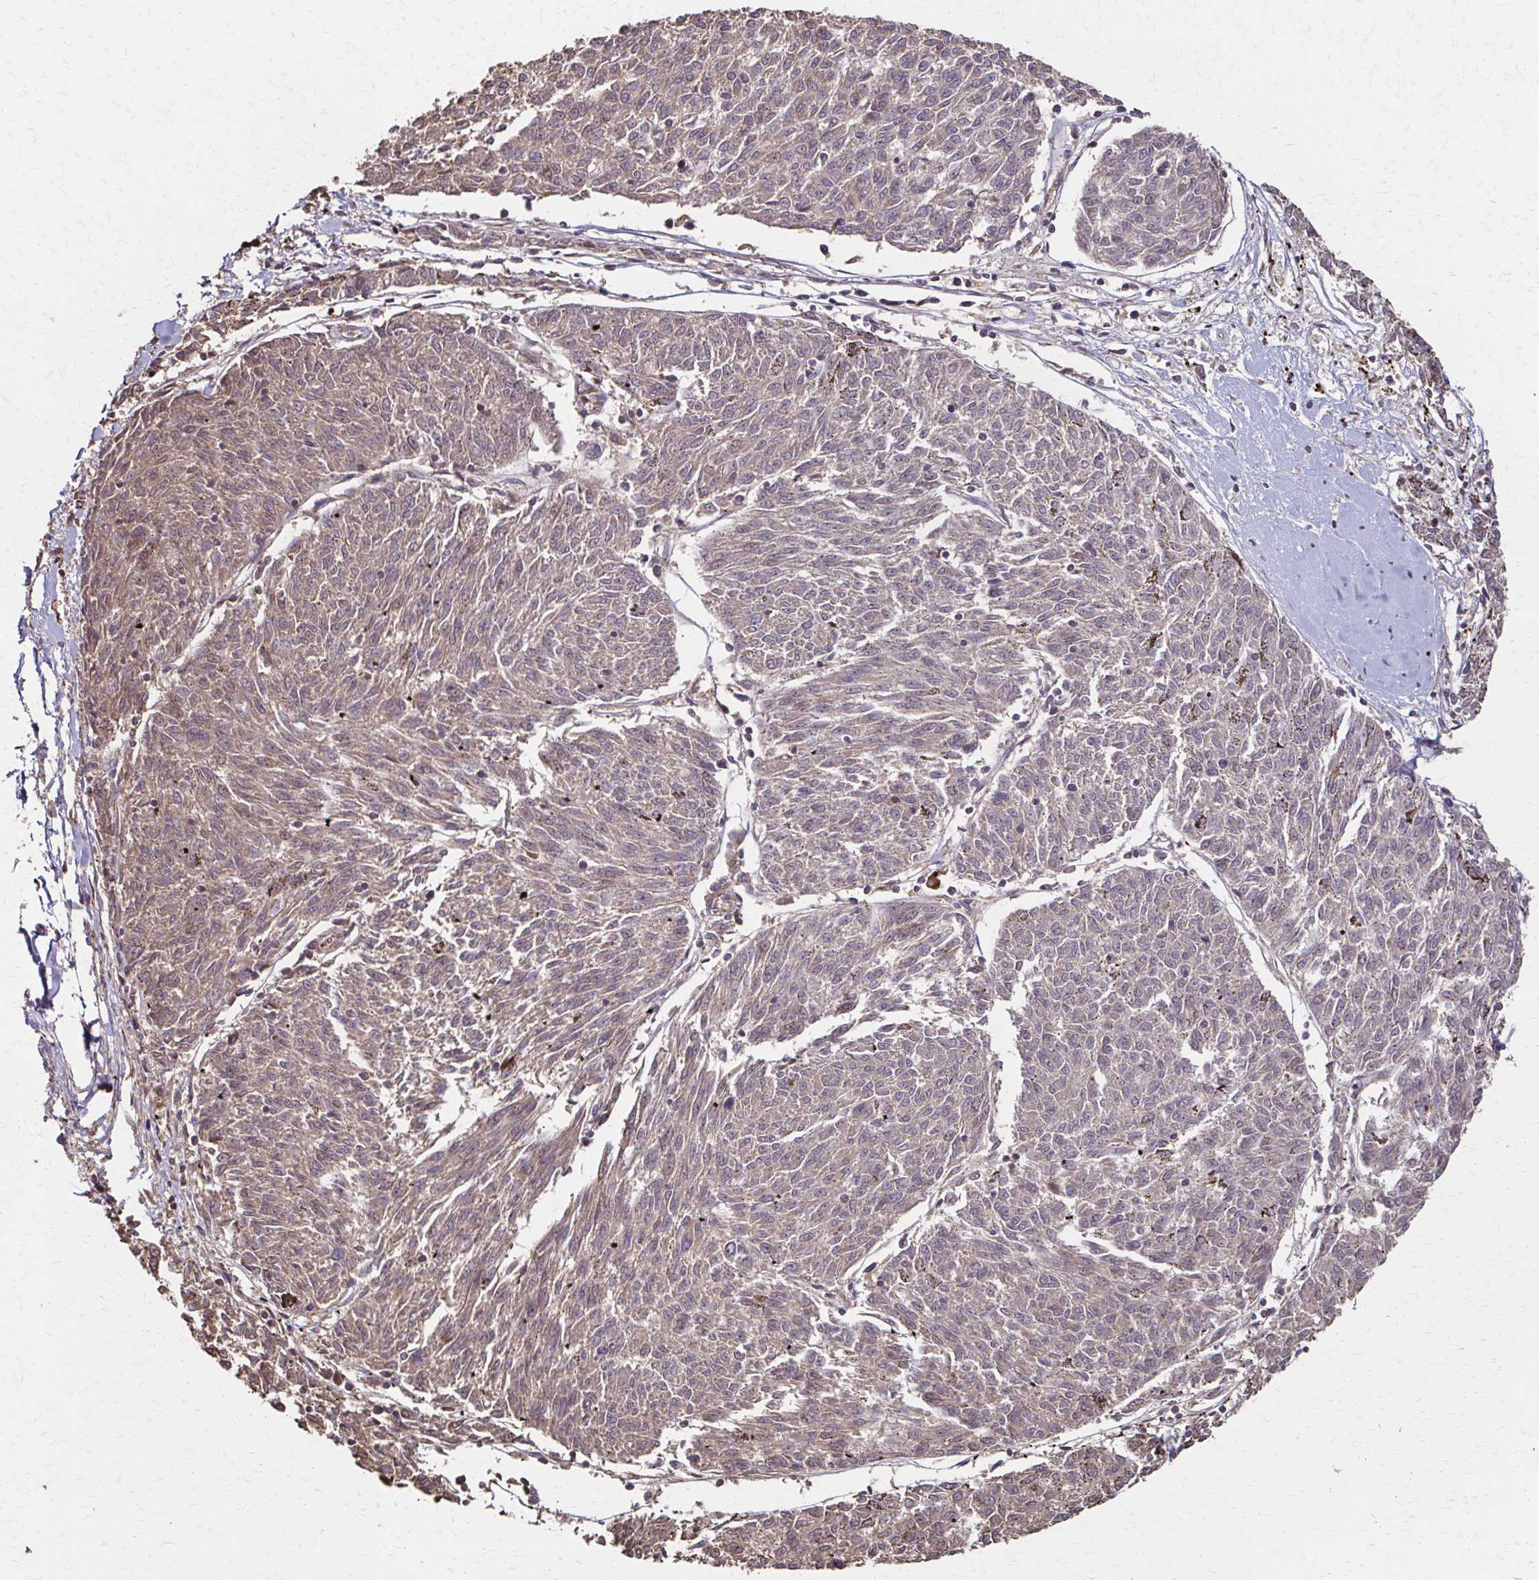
{"staining": {"intensity": "weak", "quantity": ">75%", "location": "cytoplasmic/membranous"}, "tissue": "melanoma", "cell_type": "Tumor cells", "image_type": "cancer", "snomed": [{"axis": "morphology", "description": "Malignant melanoma, NOS"}, {"axis": "topography", "description": "Skin"}], "caption": "High-power microscopy captured an immunohistochemistry image of malignant melanoma, revealing weak cytoplasmic/membranous expression in approximately >75% of tumor cells. (IHC, brightfield microscopy, high magnification).", "gene": "IL18BP", "patient": {"sex": "female", "age": 72}}